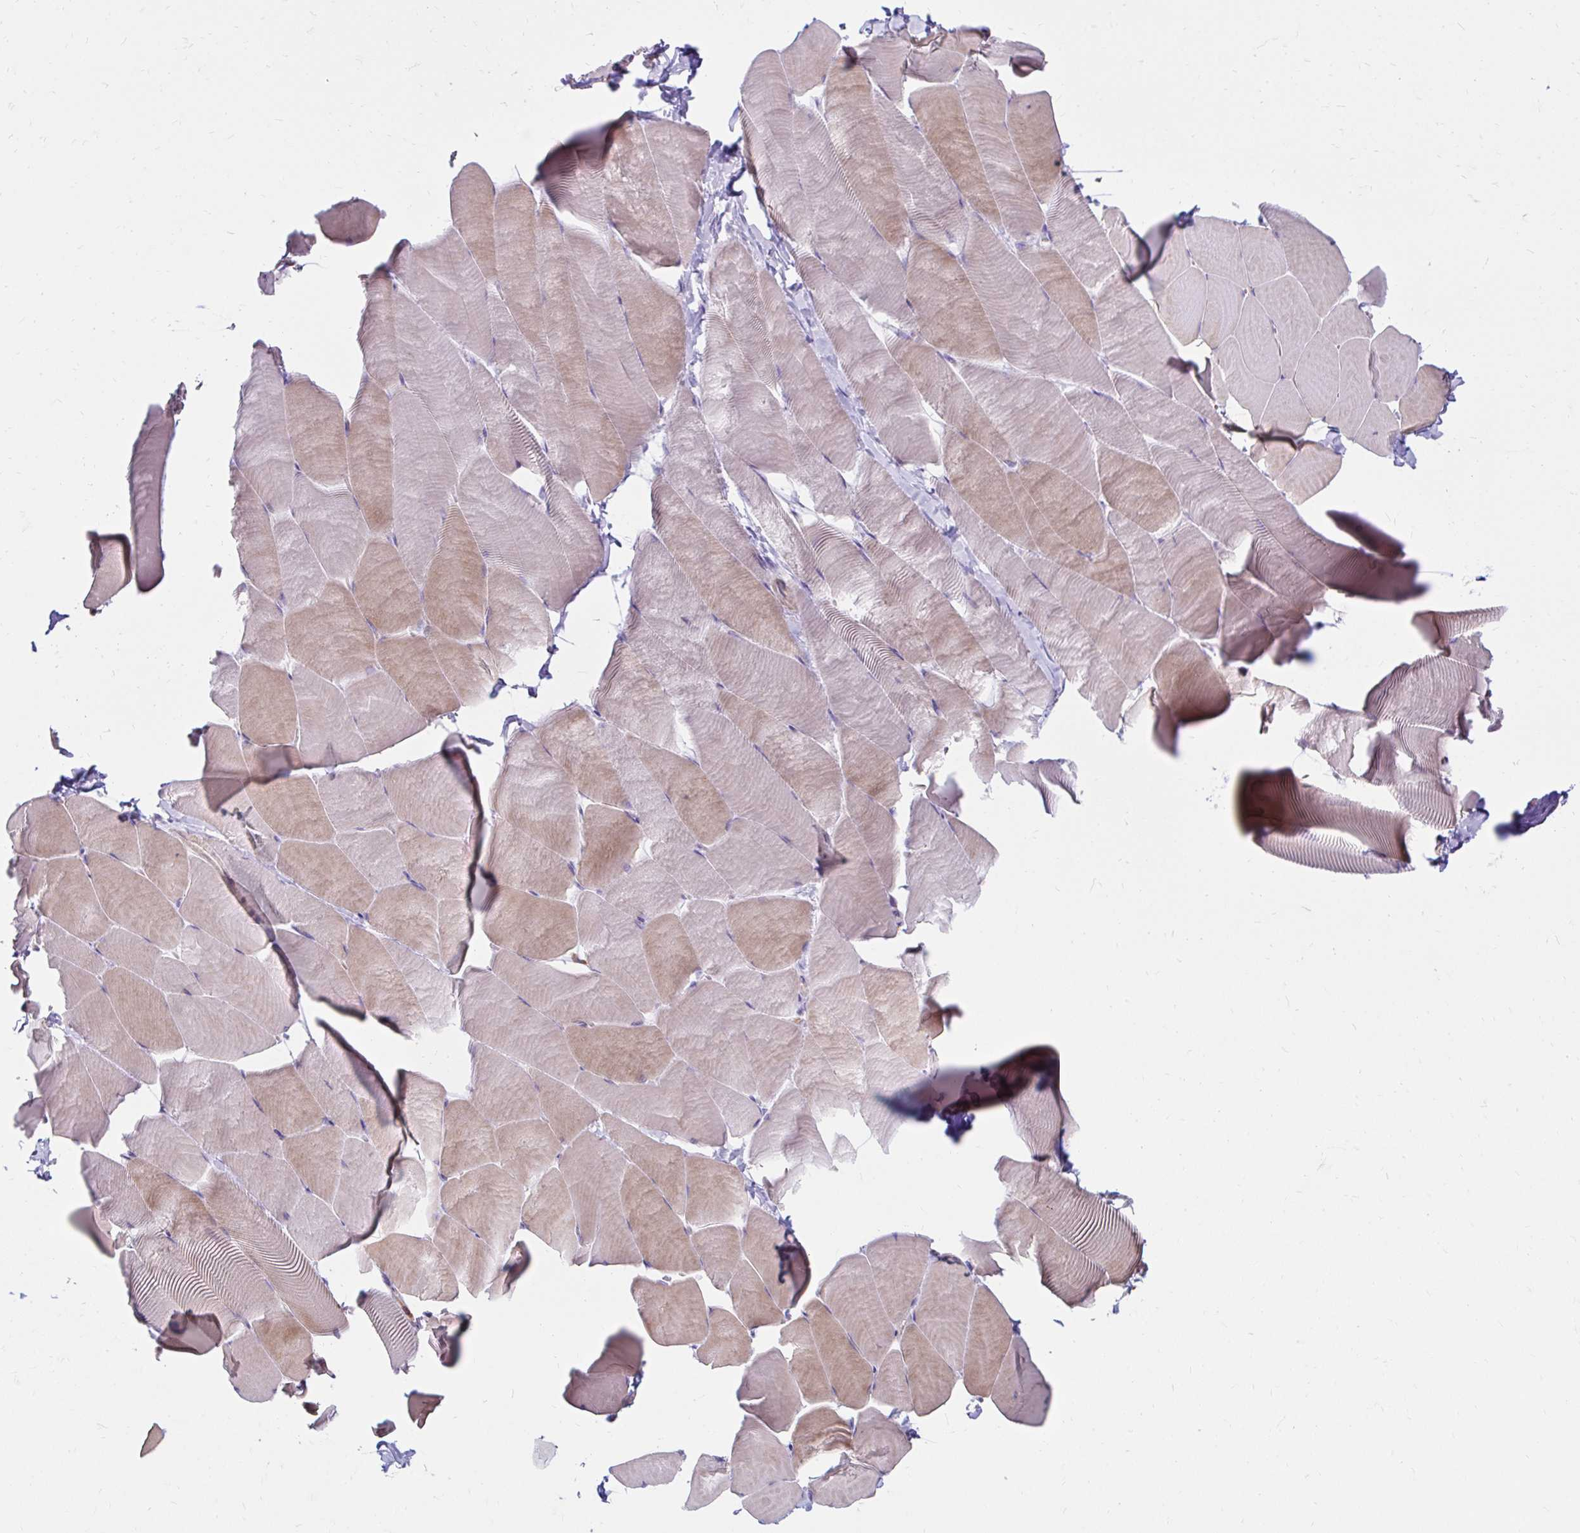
{"staining": {"intensity": "weak", "quantity": "25%-75%", "location": "cytoplasmic/membranous"}, "tissue": "skeletal muscle", "cell_type": "Myocytes", "image_type": "normal", "snomed": [{"axis": "morphology", "description": "Normal tissue, NOS"}, {"axis": "topography", "description": "Skeletal muscle"}], "caption": "Skeletal muscle stained for a protein reveals weak cytoplasmic/membranous positivity in myocytes. (DAB = brown stain, brightfield microscopy at high magnification).", "gene": "PYCARD", "patient": {"sex": "male", "age": 25}}